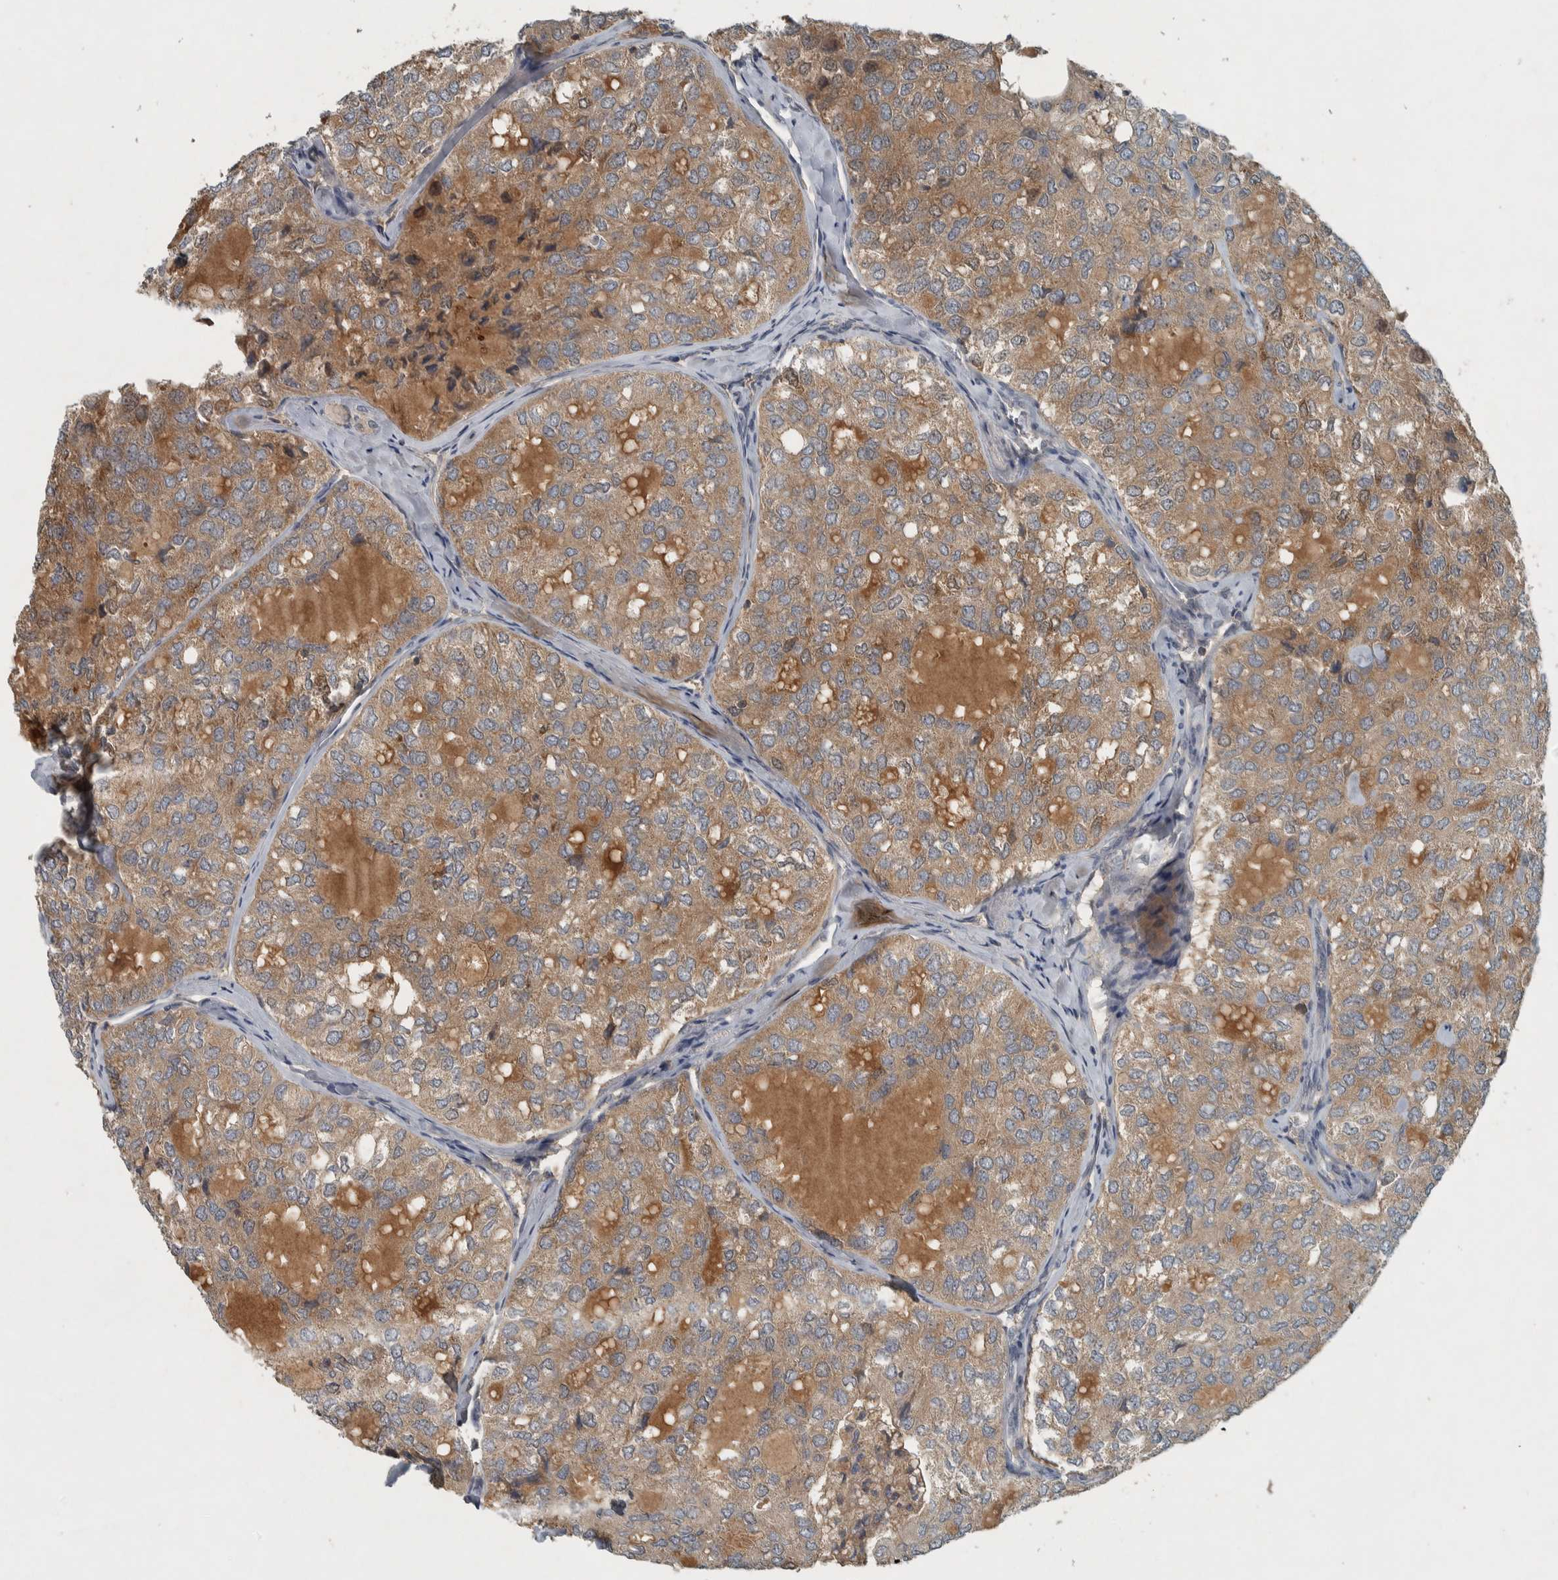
{"staining": {"intensity": "moderate", "quantity": ">75%", "location": "cytoplasmic/membranous"}, "tissue": "thyroid cancer", "cell_type": "Tumor cells", "image_type": "cancer", "snomed": [{"axis": "morphology", "description": "Follicular adenoma carcinoma, NOS"}, {"axis": "topography", "description": "Thyroid gland"}], "caption": "This image demonstrates IHC staining of thyroid cancer, with medium moderate cytoplasmic/membranous staining in approximately >75% of tumor cells.", "gene": "CLCN2", "patient": {"sex": "male", "age": 75}}